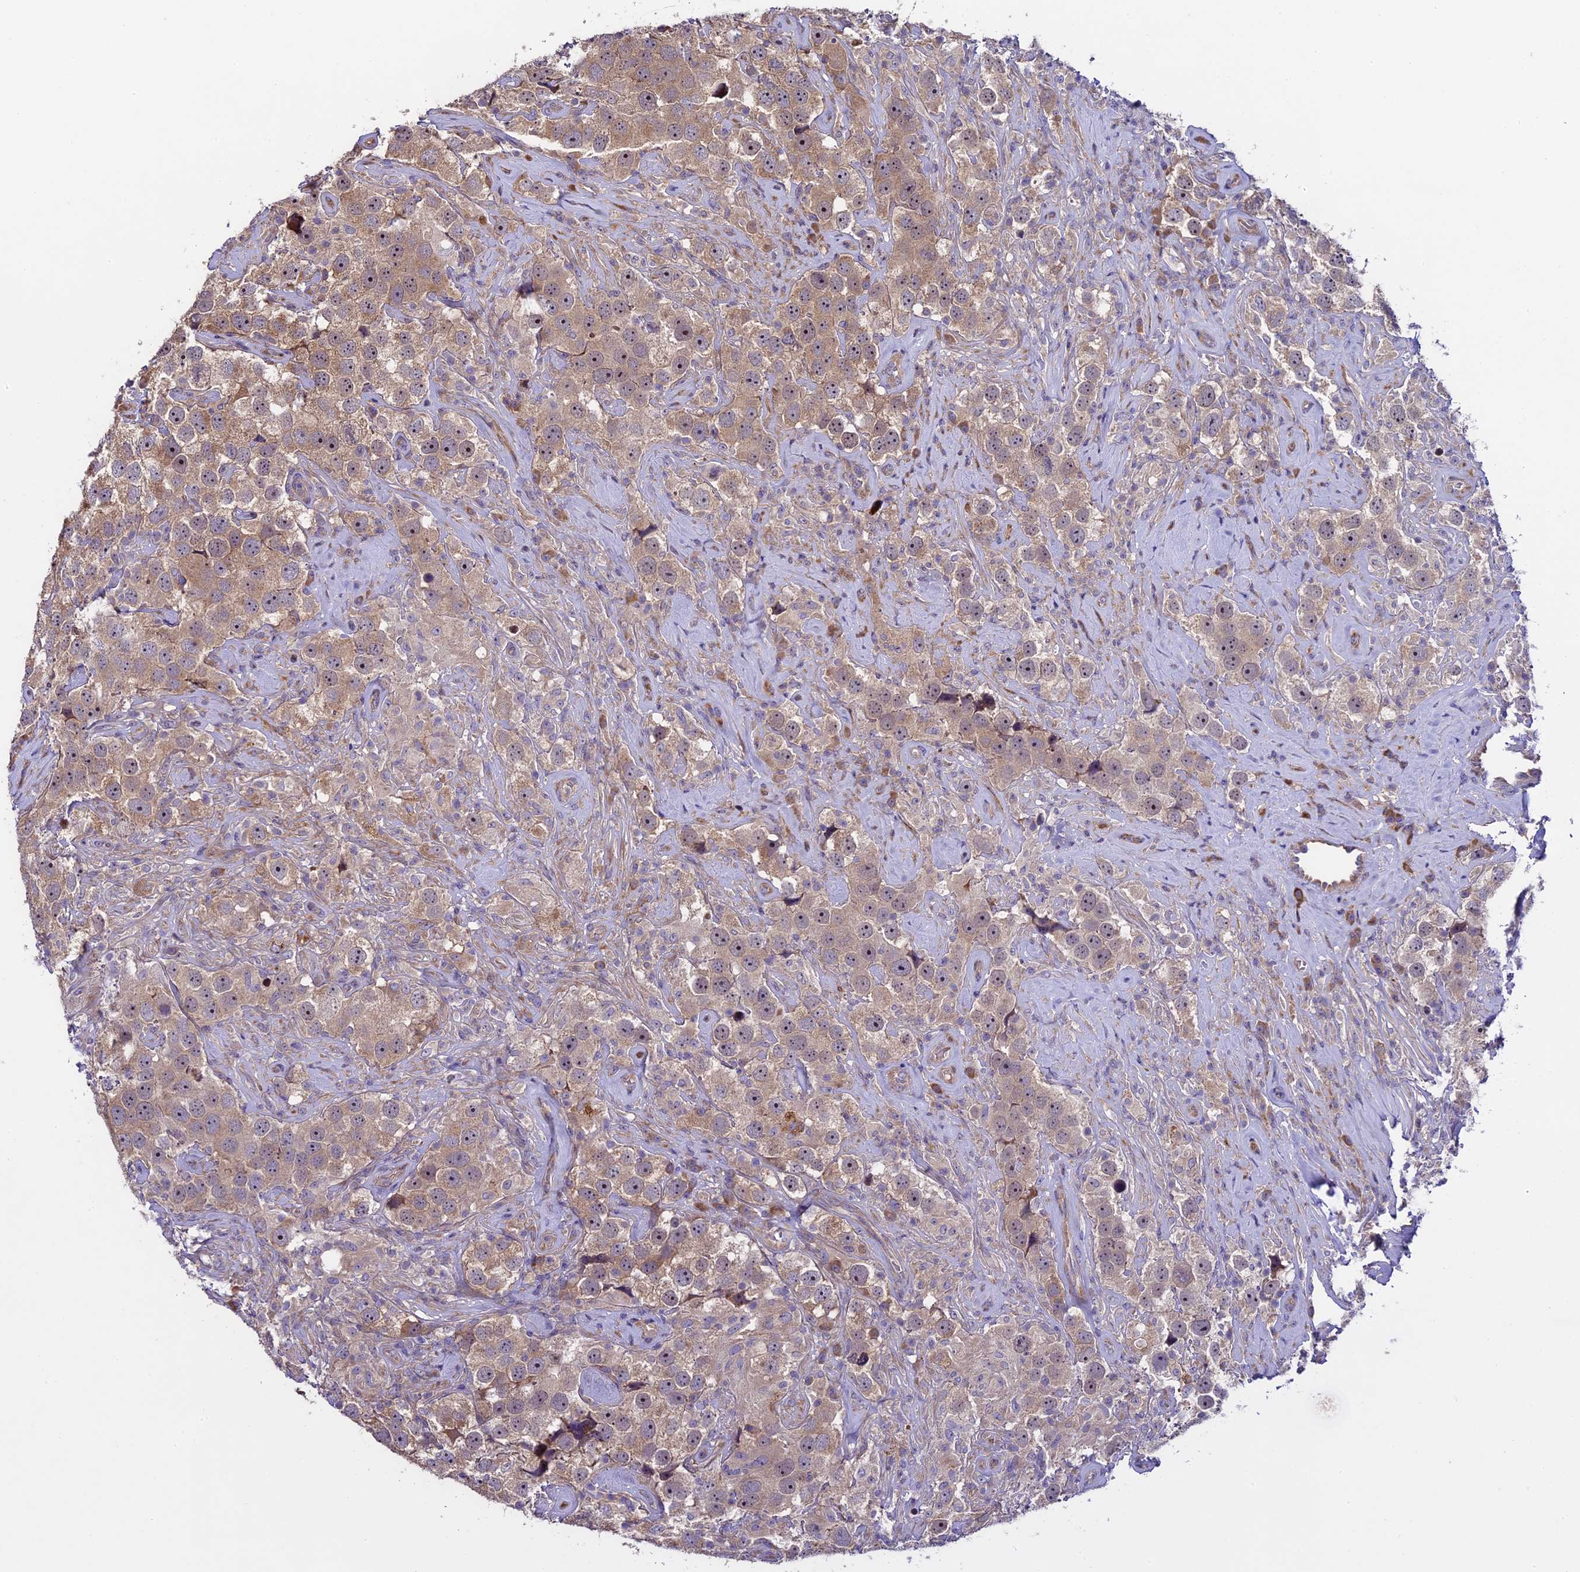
{"staining": {"intensity": "weak", "quantity": ">75%", "location": "cytoplasmic/membranous,nuclear"}, "tissue": "testis cancer", "cell_type": "Tumor cells", "image_type": "cancer", "snomed": [{"axis": "morphology", "description": "Seminoma, NOS"}, {"axis": "topography", "description": "Testis"}], "caption": "A high-resolution photomicrograph shows immunohistochemistry (IHC) staining of testis seminoma, which demonstrates weak cytoplasmic/membranous and nuclear expression in about >75% of tumor cells.", "gene": "SPIRE1", "patient": {"sex": "male", "age": 49}}